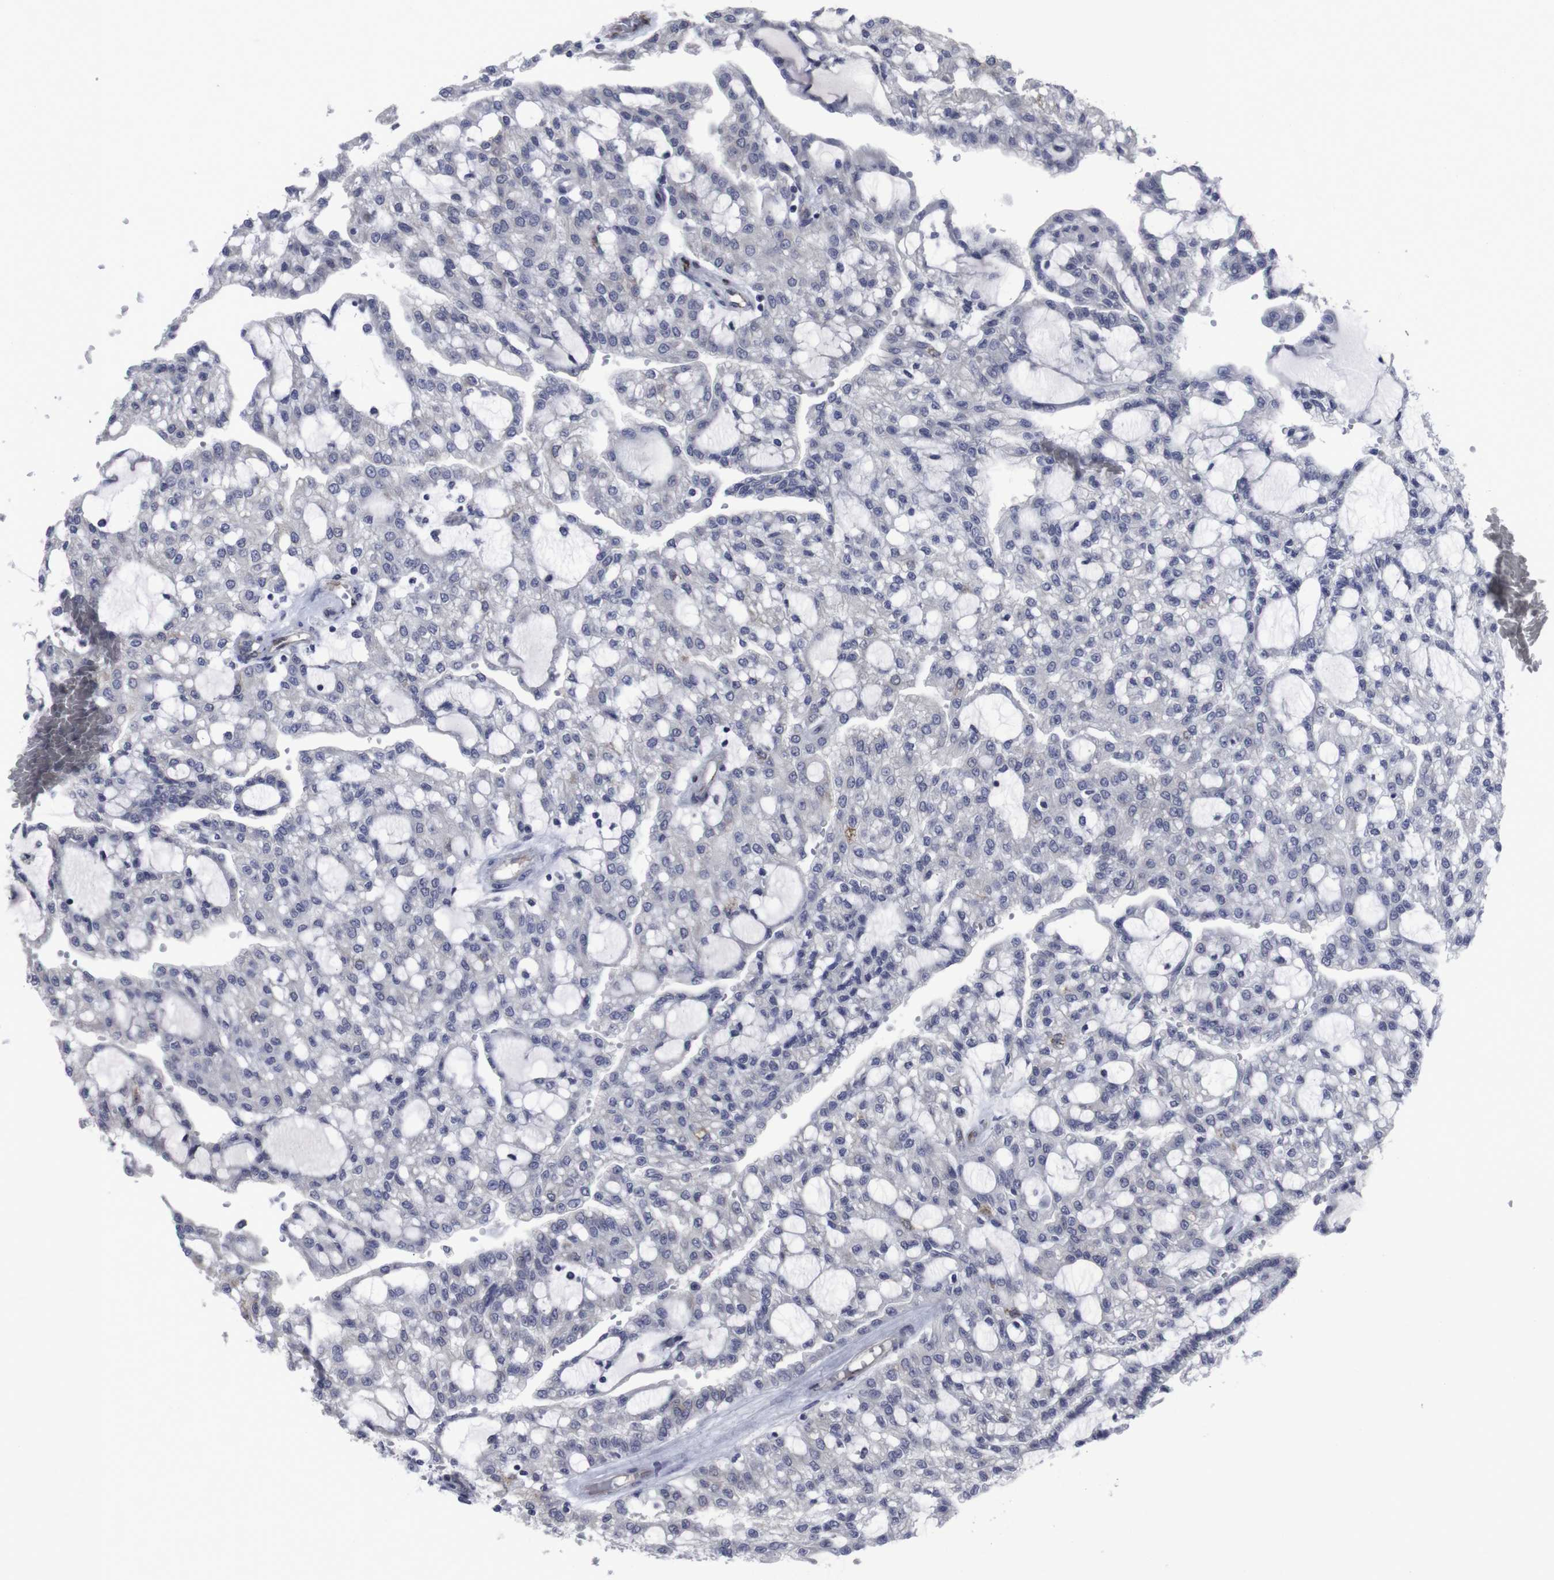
{"staining": {"intensity": "negative", "quantity": "none", "location": "none"}, "tissue": "renal cancer", "cell_type": "Tumor cells", "image_type": "cancer", "snomed": [{"axis": "morphology", "description": "Adenocarcinoma, NOS"}, {"axis": "topography", "description": "Kidney"}], "caption": "DAB immunohistochemical staining of renal cancer shows no significant positivity in tumor cells.", "gene": "SNCG", "patient": {"sex": "male", "age": 63}}